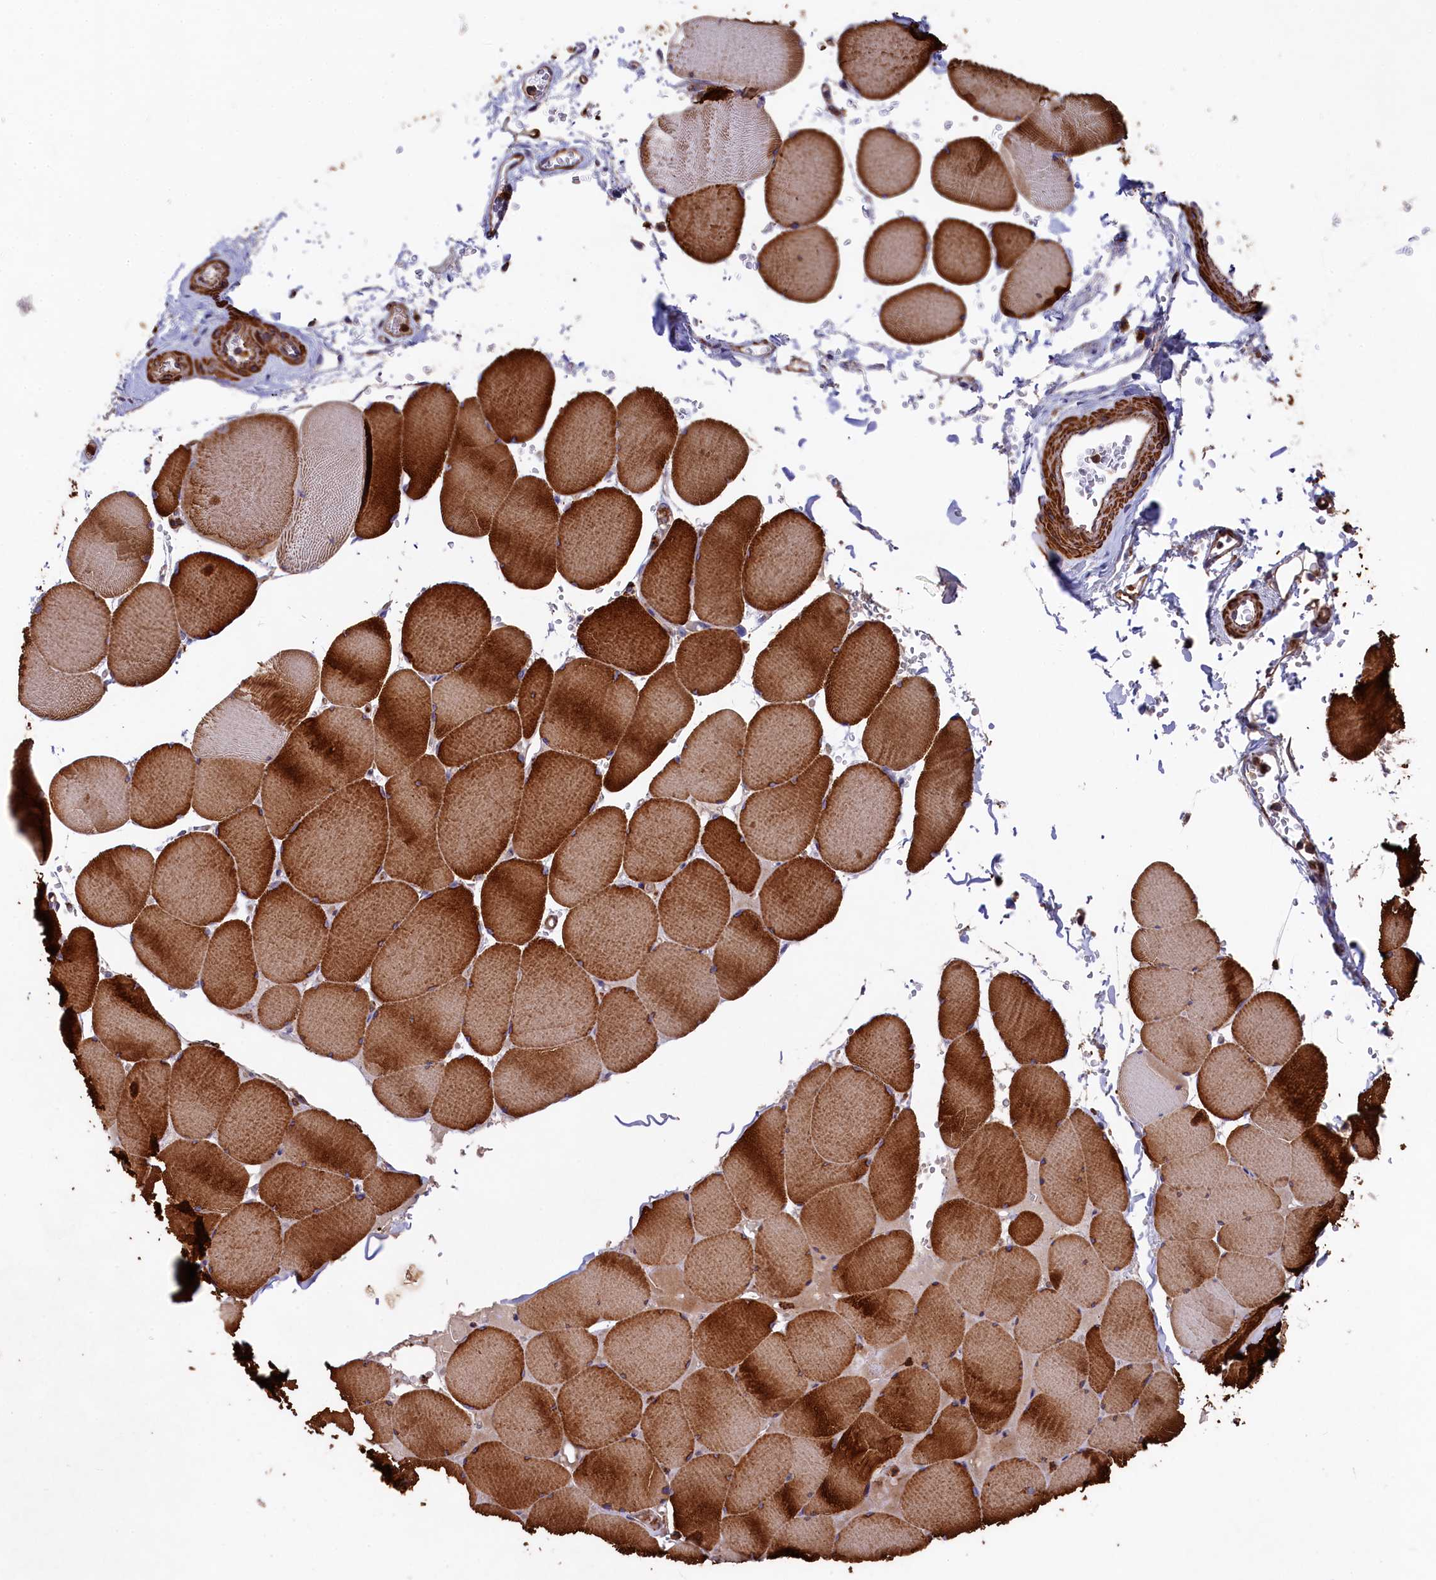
{"staining": {"intensity": "strong", "quantity": ">75%", "location": "cytoplasmic/membranous"}, "tissue": "skeletal muscle", "cell_type": "Myocytes", "image_type": "normal", "snomed": [{"axis": "morphology", "description": "Normal tissue, NOS"}, {"axis": "topography", "description": "Skeletal muscle"}, {"axis": "topography", "description": "Head-Neck"}], "caption": "A histopathology image of skeletal muscle stained for a protein shows strong cytoplasmic/membranous brown staining in myocytes. The staining is performed using DAB brown chromogen to label protein expression. The nuclei are counter-stained blue using hematoxylin.", "gene": "RAPSN", "patient": {"sex": "male", "age": 66}}